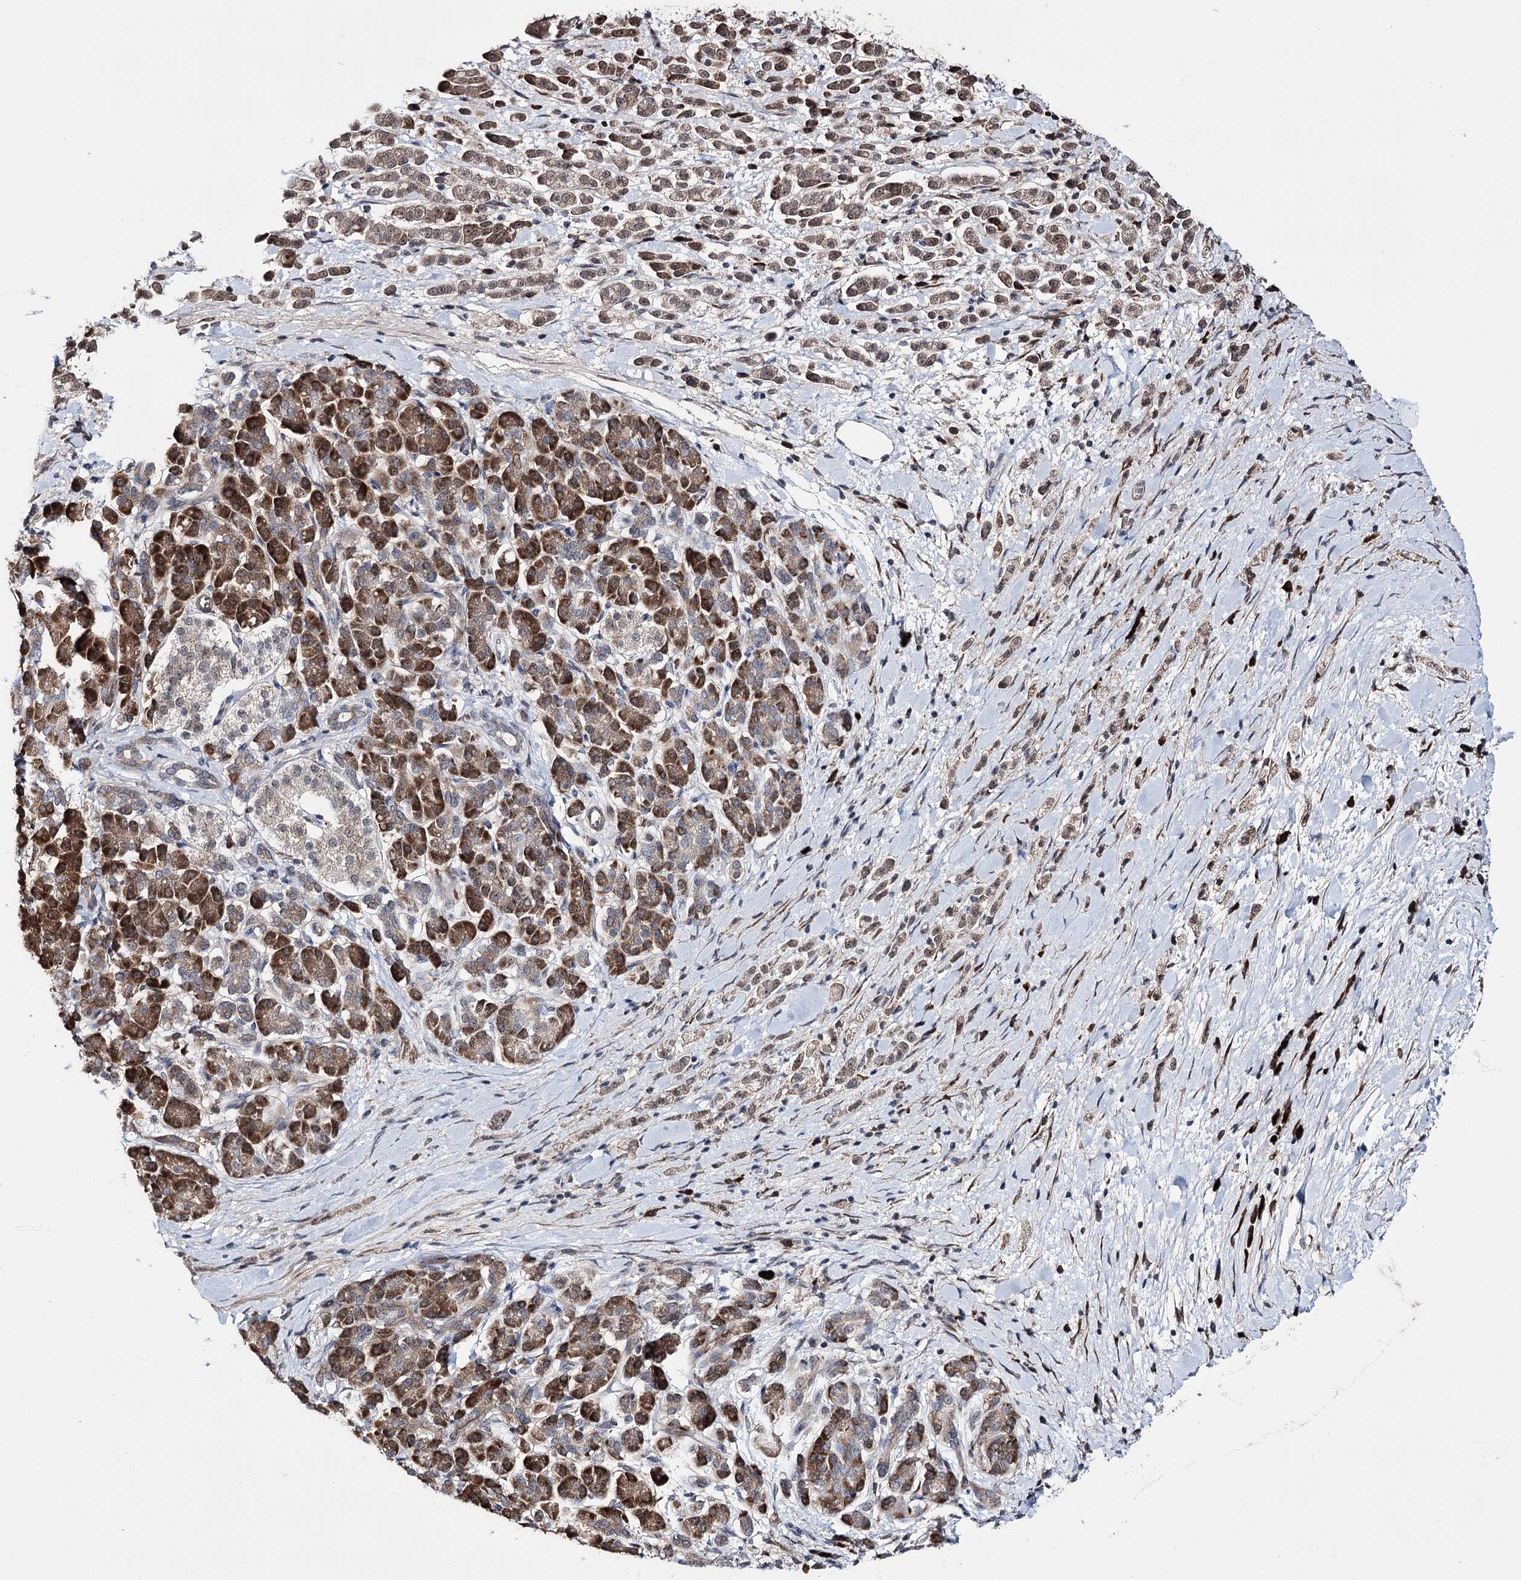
{"staining": {"intensity": "moderate", "quantity": ">75%", "location": "cytoplasmic/membranous,nuclear"}, "tissue": "pancreatic cancer", "cell_type": "Tumor cells", "image_type": "cancer", "snomed": [{"axis": "morphology", "description": "Normal tissue, NOS"}, {"axis": "morphology", "description": "Adenocarcinoma, NOS"}, {"axis": "topography", "description": "Pancreas"}], "caption": "Protein expression analysis of pancreatic adenocarcinoma reveals moderate cytoplasmic/membranous and nuclear staining in about >75% of tumor cells. The staining is performed using DAB brown chromogen to label protein expression. The nuclei are counter-stained blue using hematoxylin.", "gene": "PPRC1", "patient": {"sex": "female", "age": 64}}